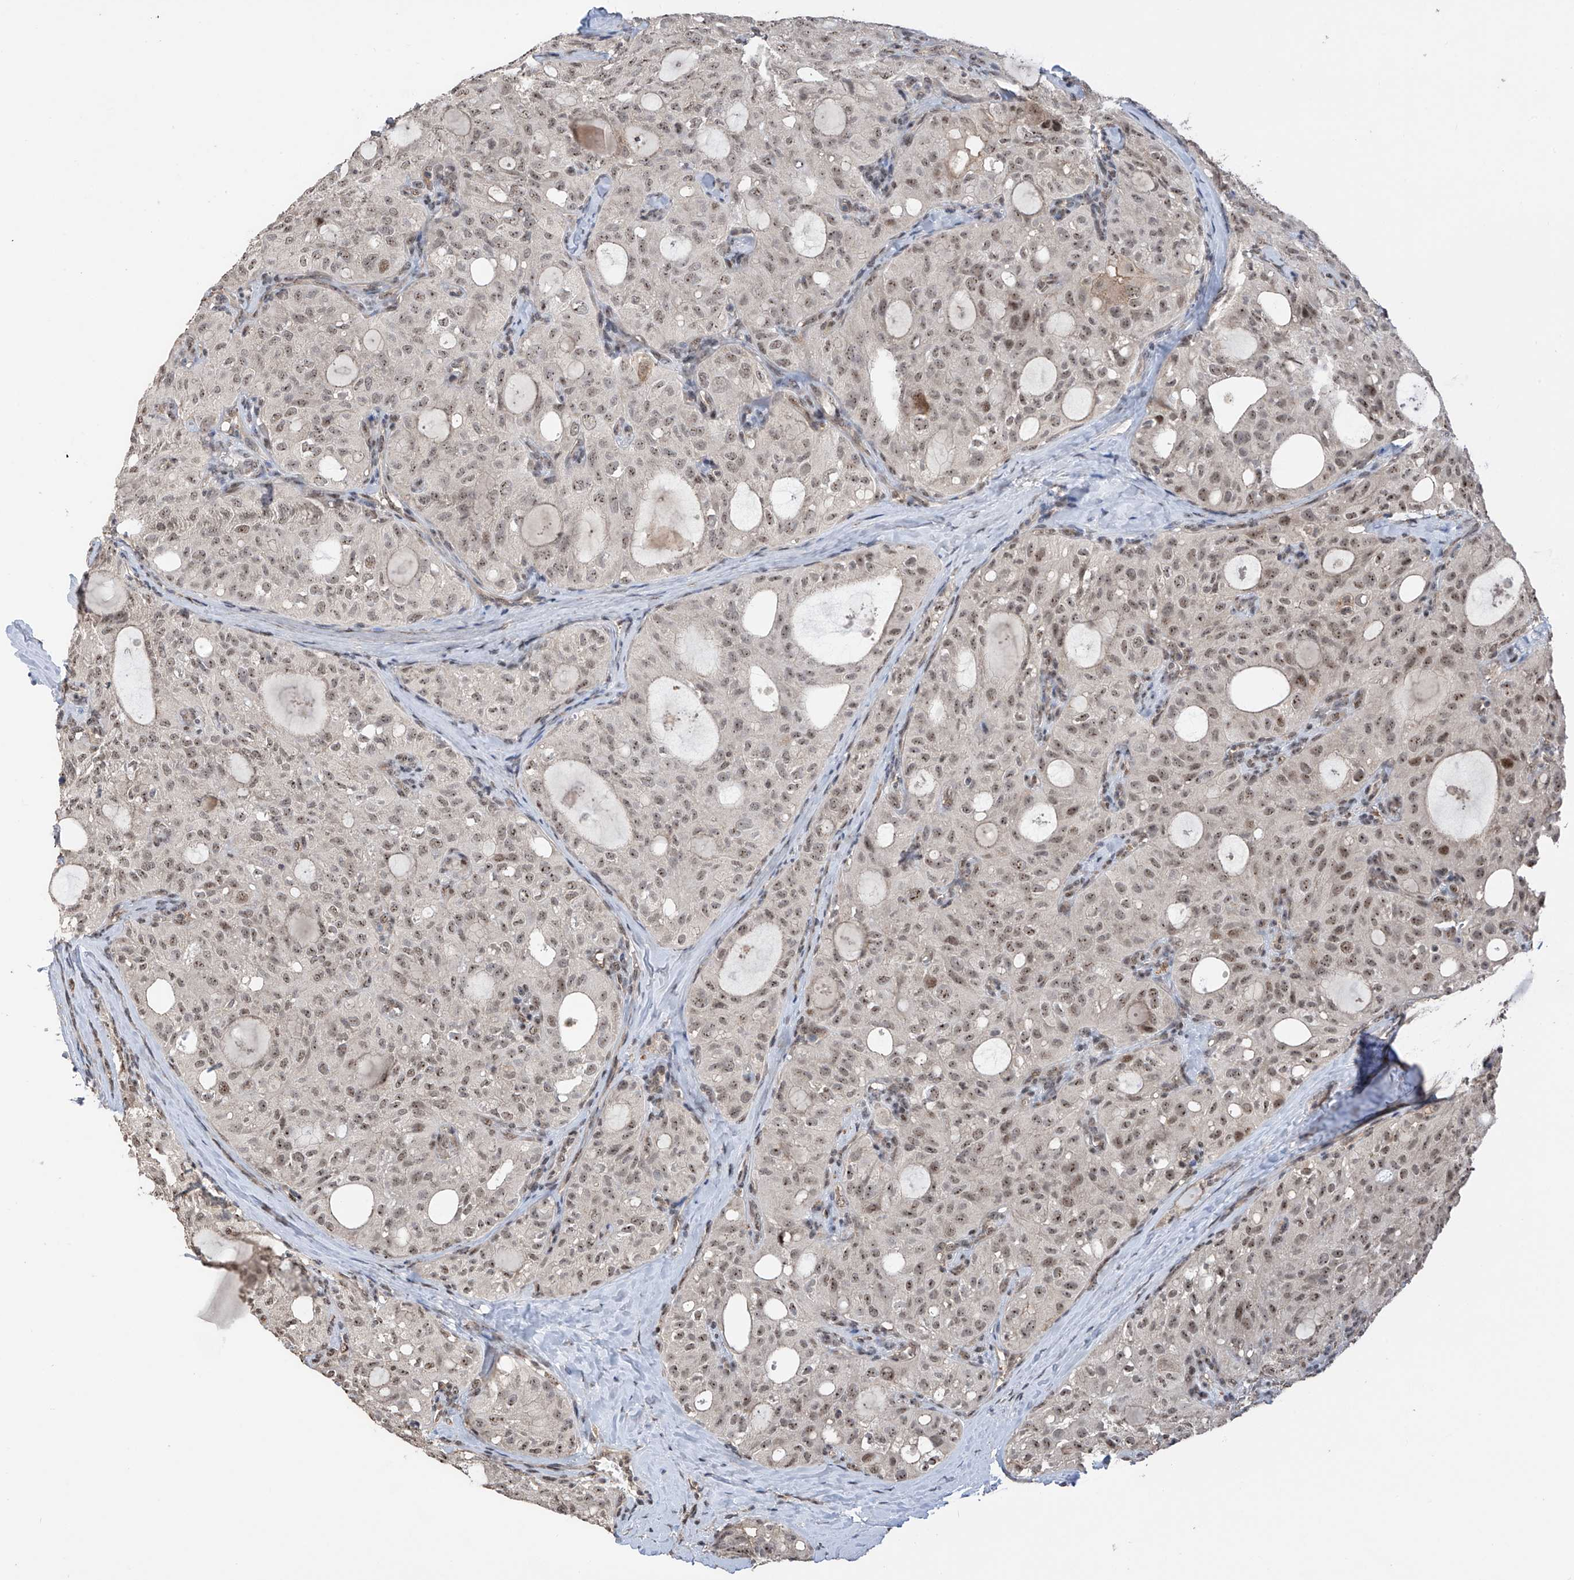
{"staining": {"intensity": "weak", "quantity": ">75%", "location": "nuclear"}, "tissue": "thyroid cancer", "cell_type": "Tumor cells", "image_type": "cancer", "snomed": [{"axis": "morphology", "description": "Follicular adenoma carcinoma, NOS"}, {"axis": "topography", "description": "Thyroid gland"}], "caption": "Immunohistochemistry micrograph of neoplastic tissue: human thyroid cancer stained using IHC reveals low levels of weak protein expression localized specifically in the nuclear of tumor cells, appearing as a nuclear brown color.", "gene": "C1orf131", "patient": {"sex": "male", "age": 75}}